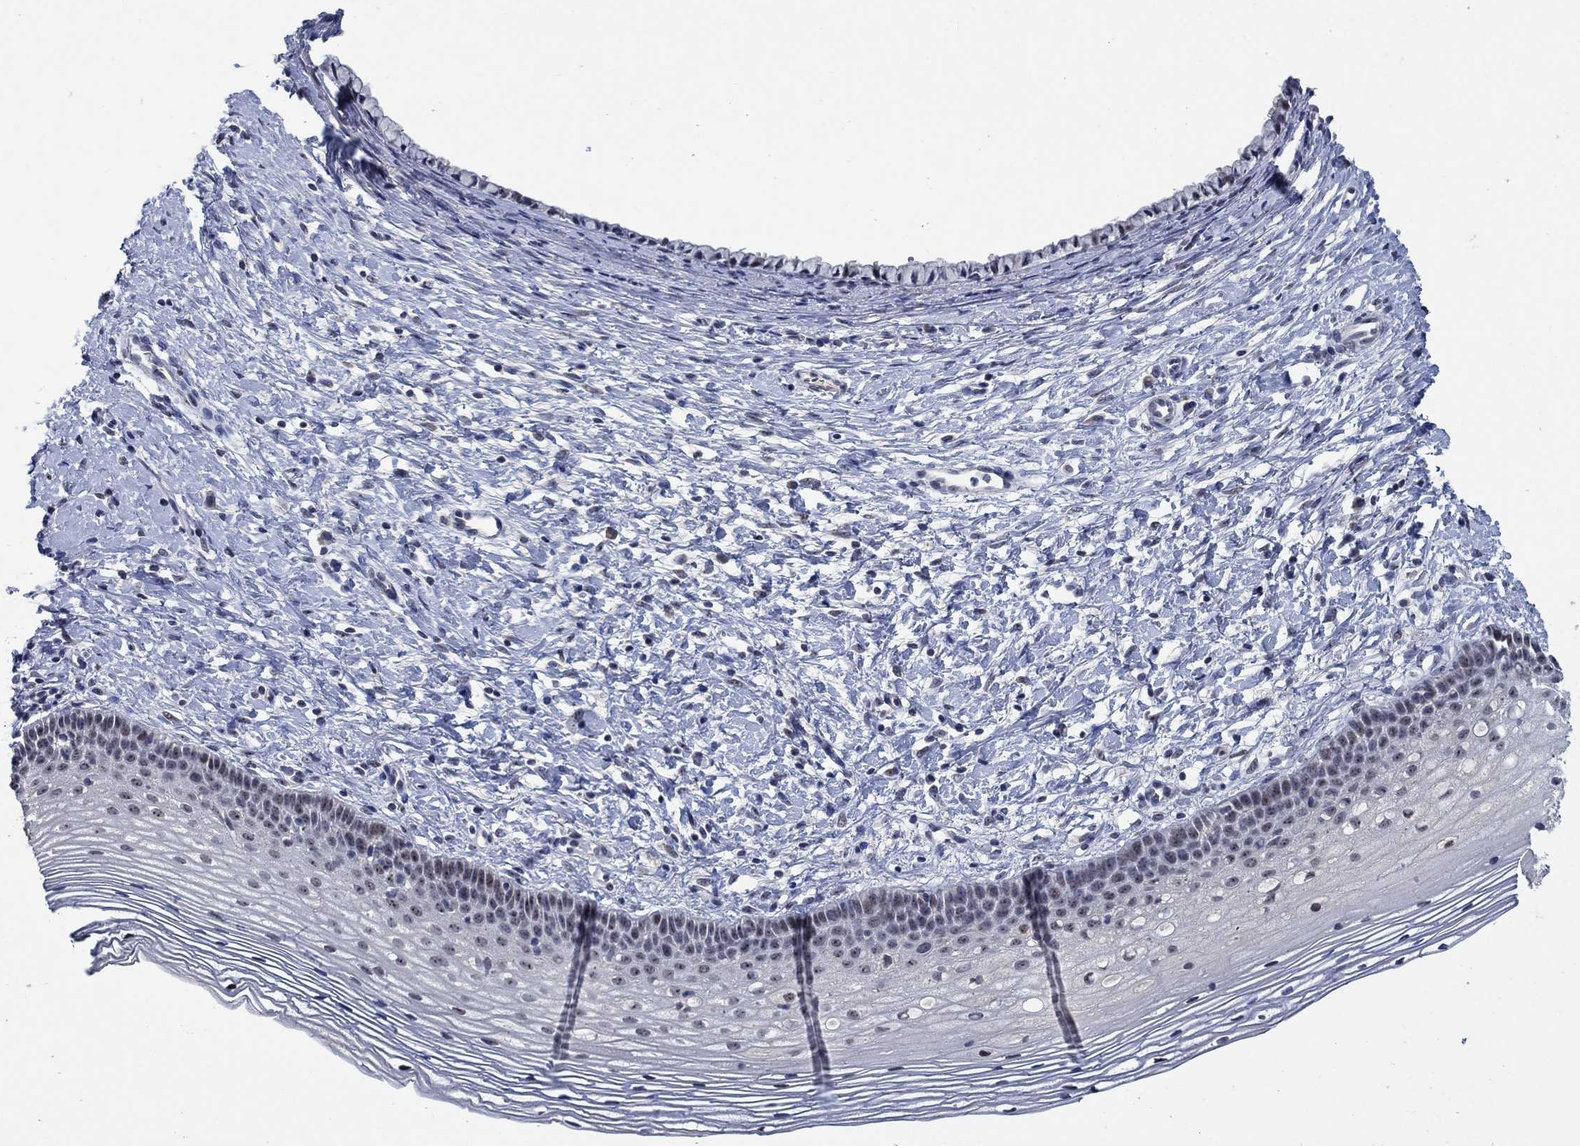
{"staining": {"intensity": "negative", "quantity": "none", "location": "none"}, "tissue": "cervix", "cell_type": "Glandular cells", "image_type": "normal", "snomed": [{"axis": "morphology", "description": "Normal tissue, NOS"}, {"axis": "topography", "description": "Cervix"}], "caption": "Immunohistochemical staining of normal human cervix demonstrates no significant expression in glandular cells. (DAB IHC with hematoxylin counter stain).", "gene": "HTN1", "patient": {"sex": "female", "age": 39}}